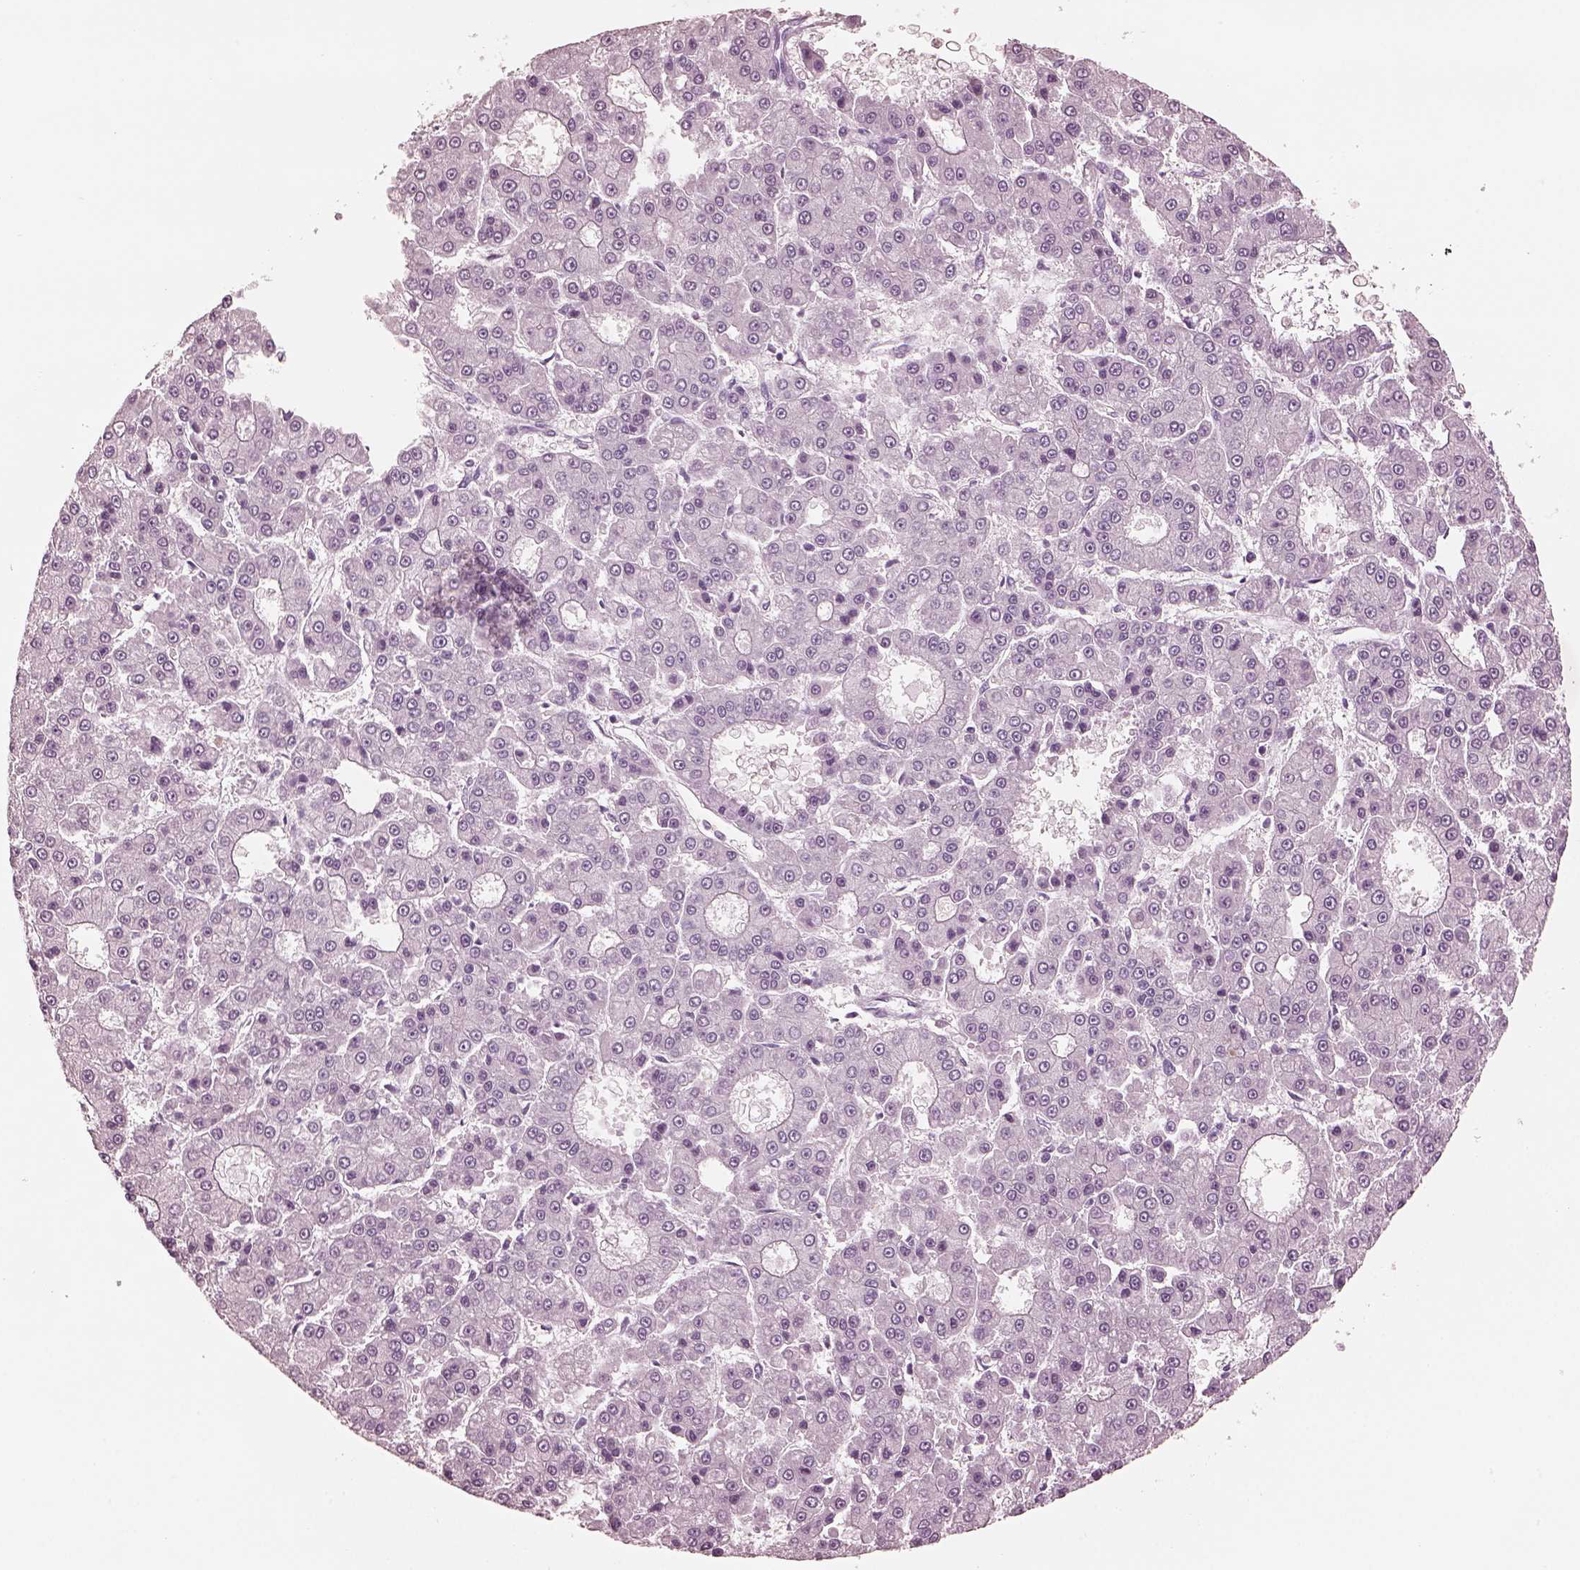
{"staining": {"intensity": "negative", "quantity": "none", "location": "none"}, "tissue": "liver cancer", "cell_type": "Tumor cells", "image_type": "cancer", "snomed": [{"axis": "morphology", "description": "Carcinoma, Hepatocellular, NOS"}, {"axis": "topography", "description": "Liver"}], "caption": "High magnification brightfield microscopy of liver cancer stained with DAB (brown) and counterstained with hematoxylin (blue): tumor cells show no significant staining.", "gene": "CSH1", "patient": {"sex": "male", "age": 70}}